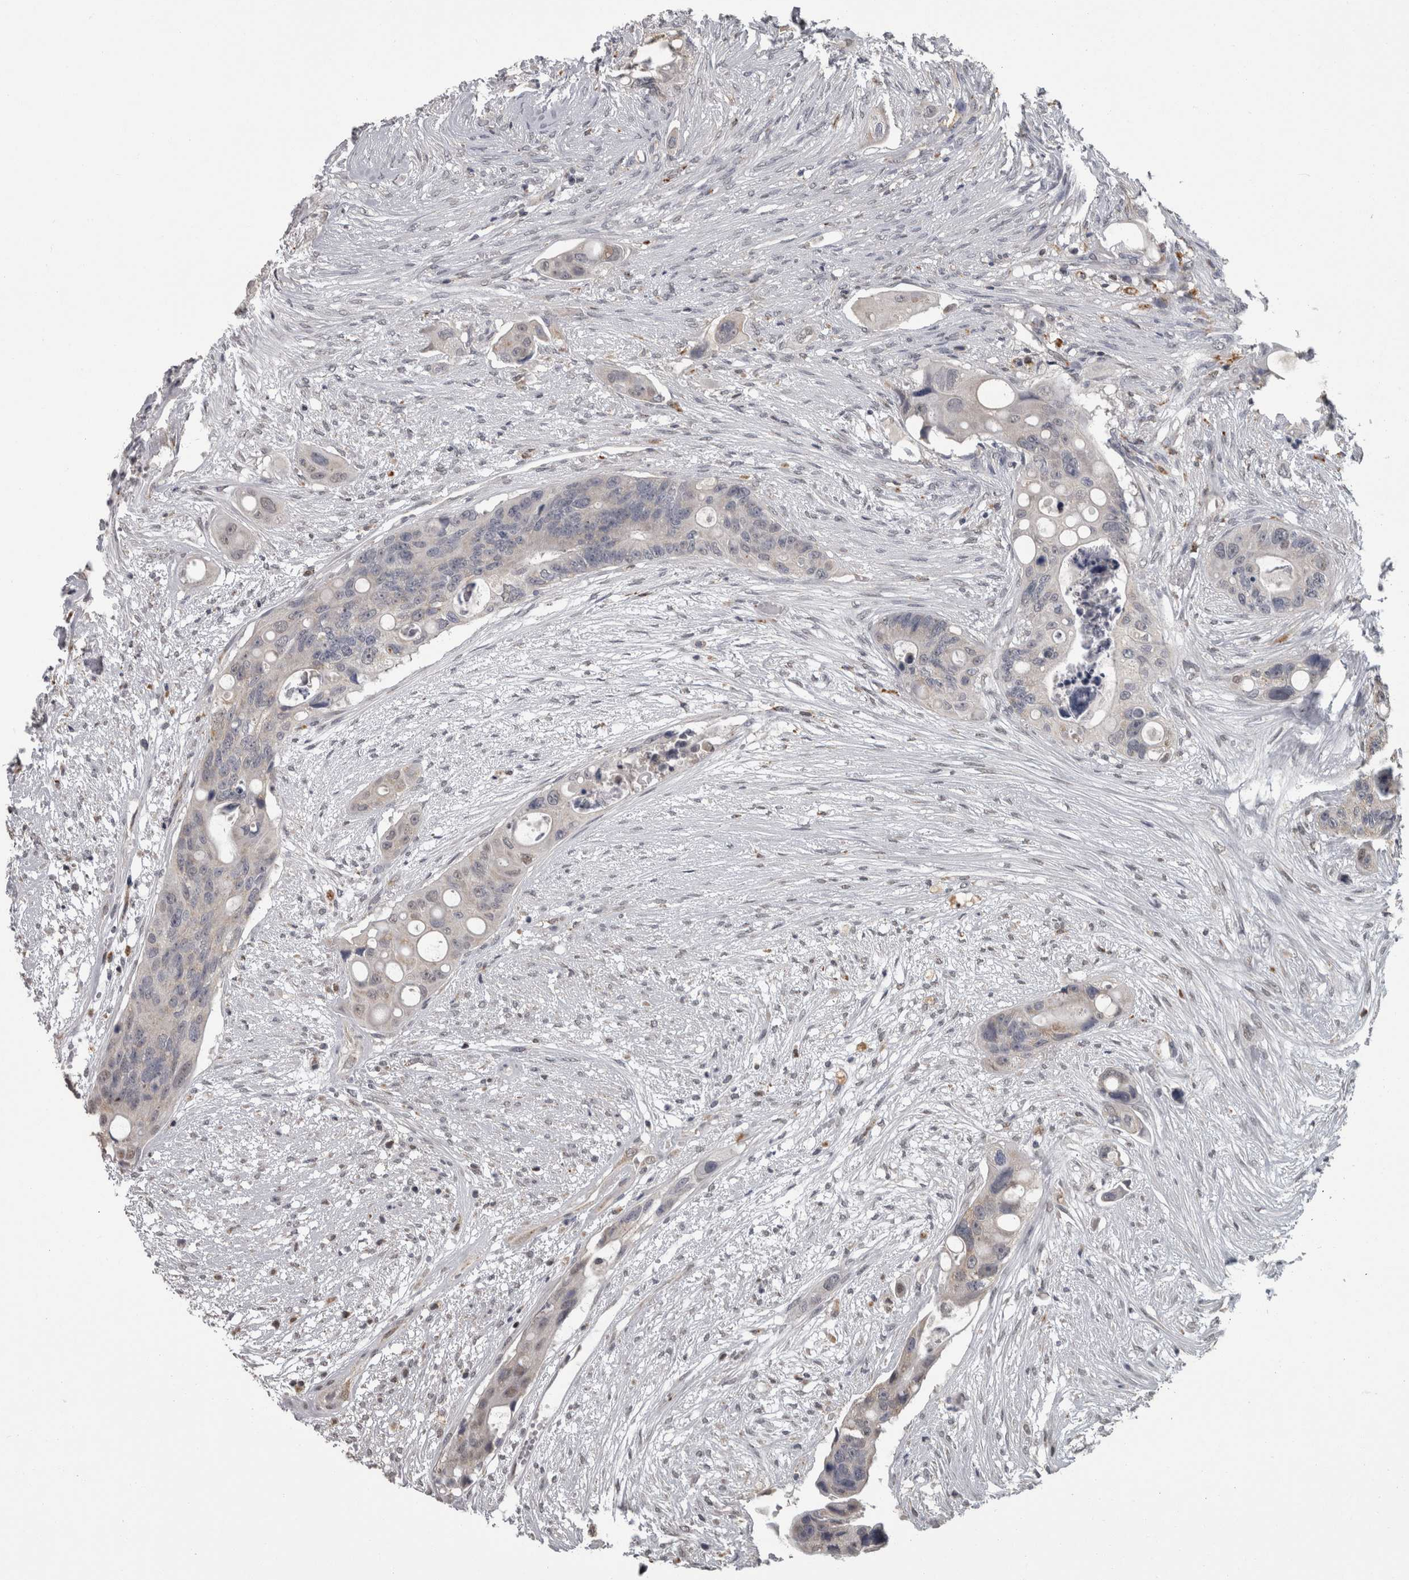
{"staining": {"intensity": "negative", "quantity": "none", "location": "none"}, "tissue": "colorectal cancer", "cell_type": "Tumor cells", "image_type": "cancer", "snomed": [{"axis": "morphology", "description": "Adenocarcinoma, NOS"}, {"axis": "topography", "description": "Colon"}], "caption": "Protein analysis of colorectal cancer displays no significant staining in tumor cells.", "gene": "NAAA", "patient": {"sex": "female", "age": 57}}